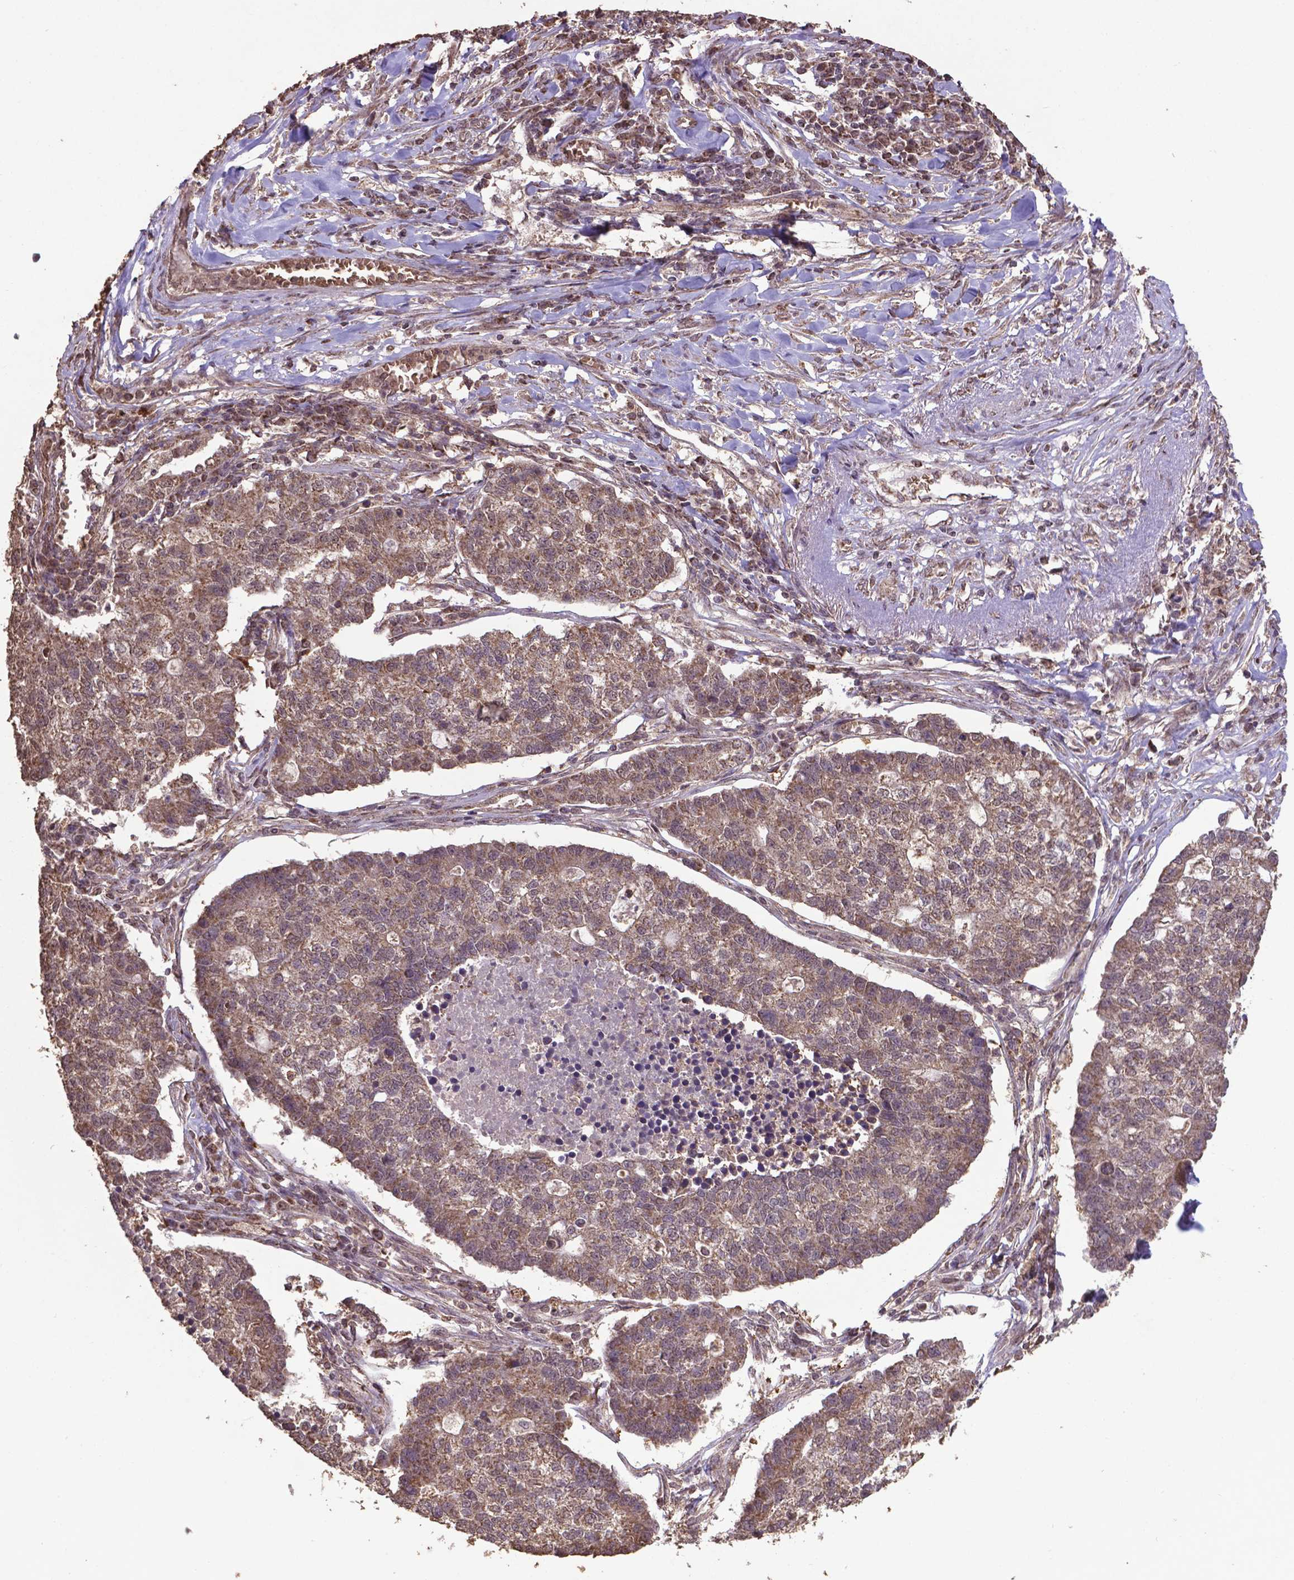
{"staining": {"intensity": "moderate", "quantity": ">75%", "location": "cytoplasmic/membranous"}, "tissue": "lung cancer", "cell_type": "Tumor cells", "image_type": "cancer", "snomed": [{"axis": "morphology", "description": "Adenocarcinoma, NOS"}, {"axis": "topography", "description": "Lung"}], "caption": "Tumor cells show moderate cytoplasmic/membranous positivity in about >75% of cells in adenocarcinoma (lung).", "gene": "DCAF1", "patient": {"sex": "male", "age": 57}}